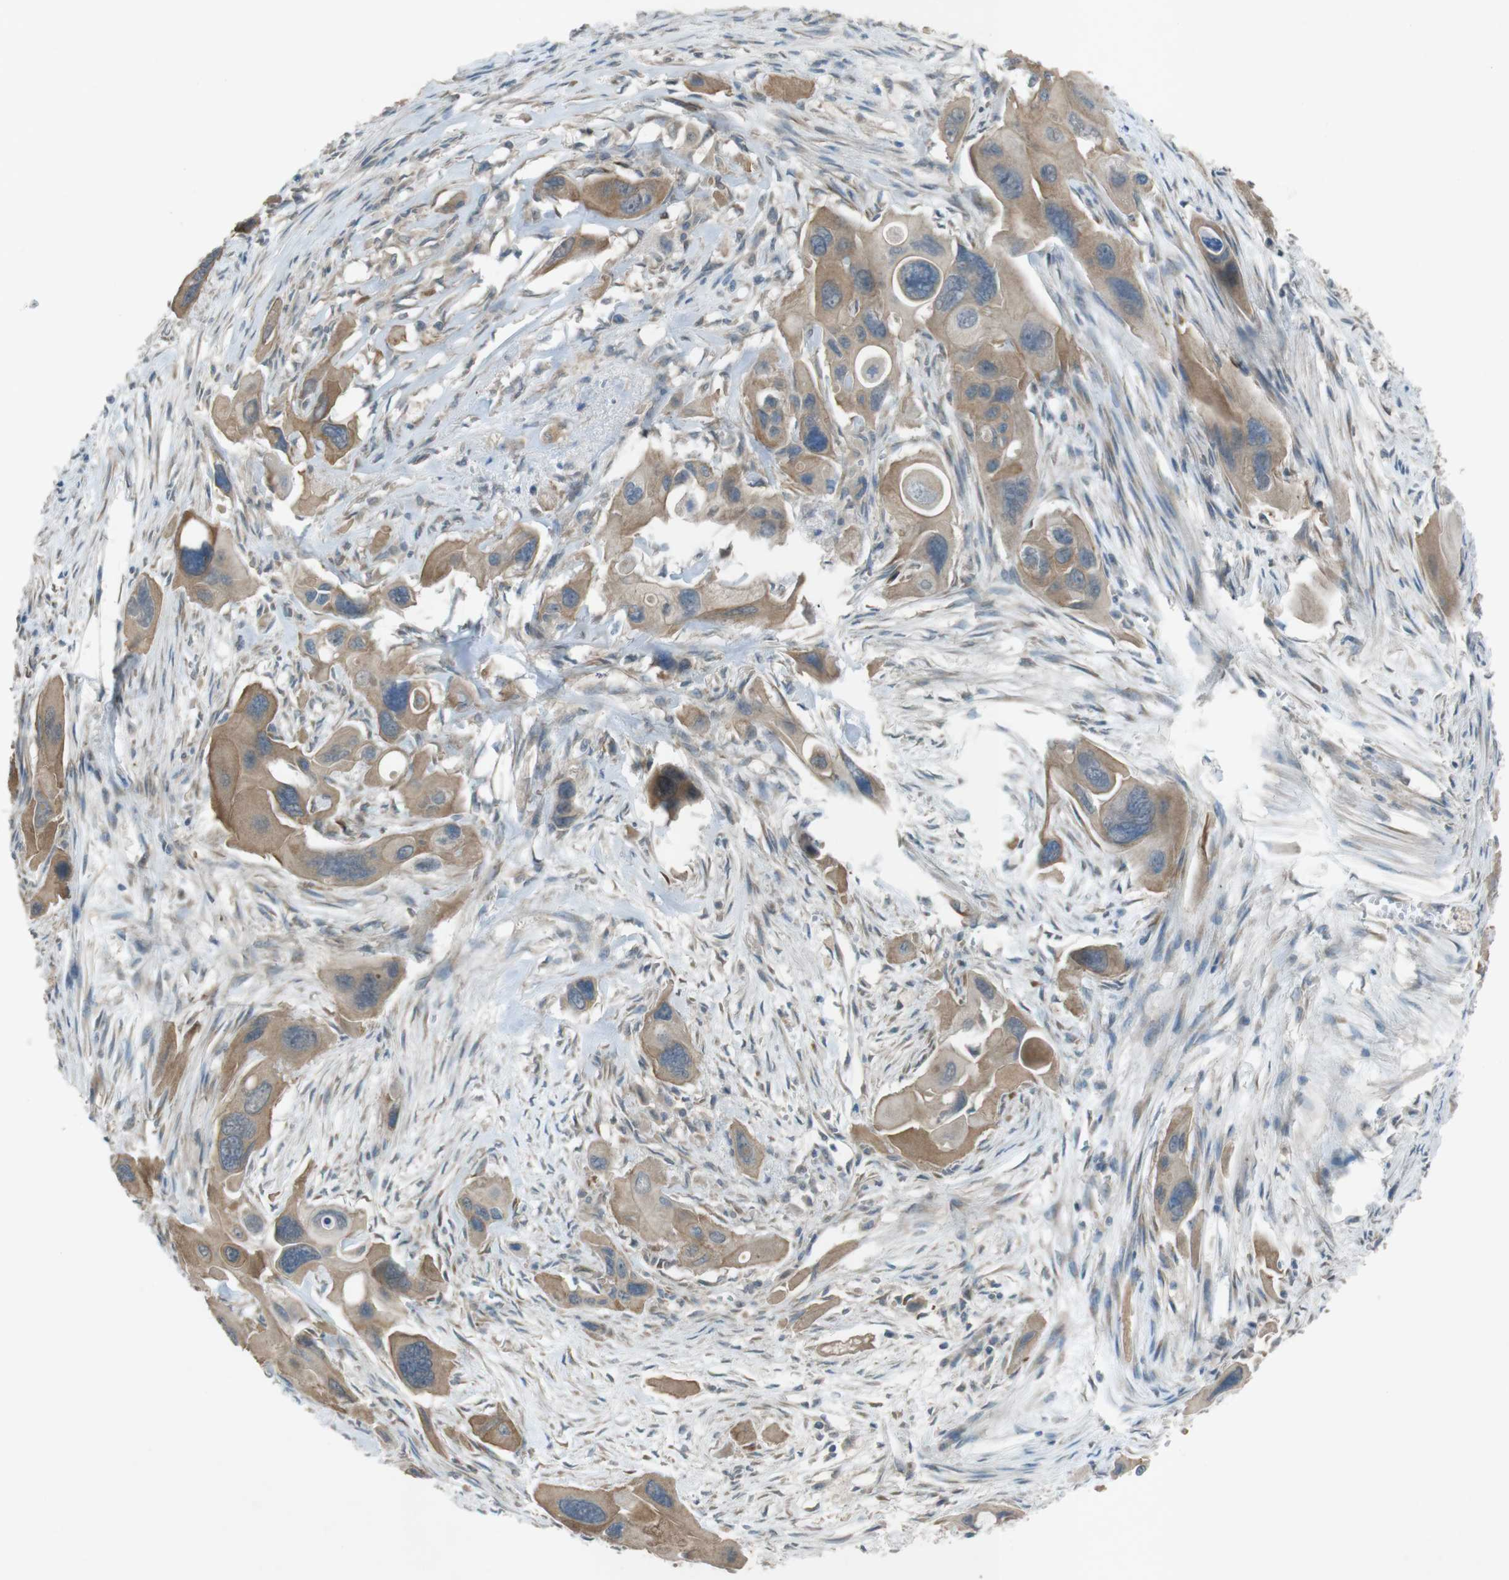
{"staining": {"intensity": "moderate", "quantity": ">75%", "location": "cytoplasmic/membranous"}, "tissue": "pancreatic cancer", "cell_type": "Tumor cells", "image_type": "cancer", "snomed": [{"axis": "morphology", "description": "Adenocarcinoma, NOS"}, {"axis": "topography", "description": "Pancreas"}], "caption": "IHC of human pancreatic cancer (adenocarcinoma) reveals medium levels of moderate cytoplasmic/membranous expression in about >75% of tumor cells. The protein is shown in brown color, while the nuclei are stained blue.", "gene": "TMEM41B", "patient": {"sex": "male", "age": 73}}